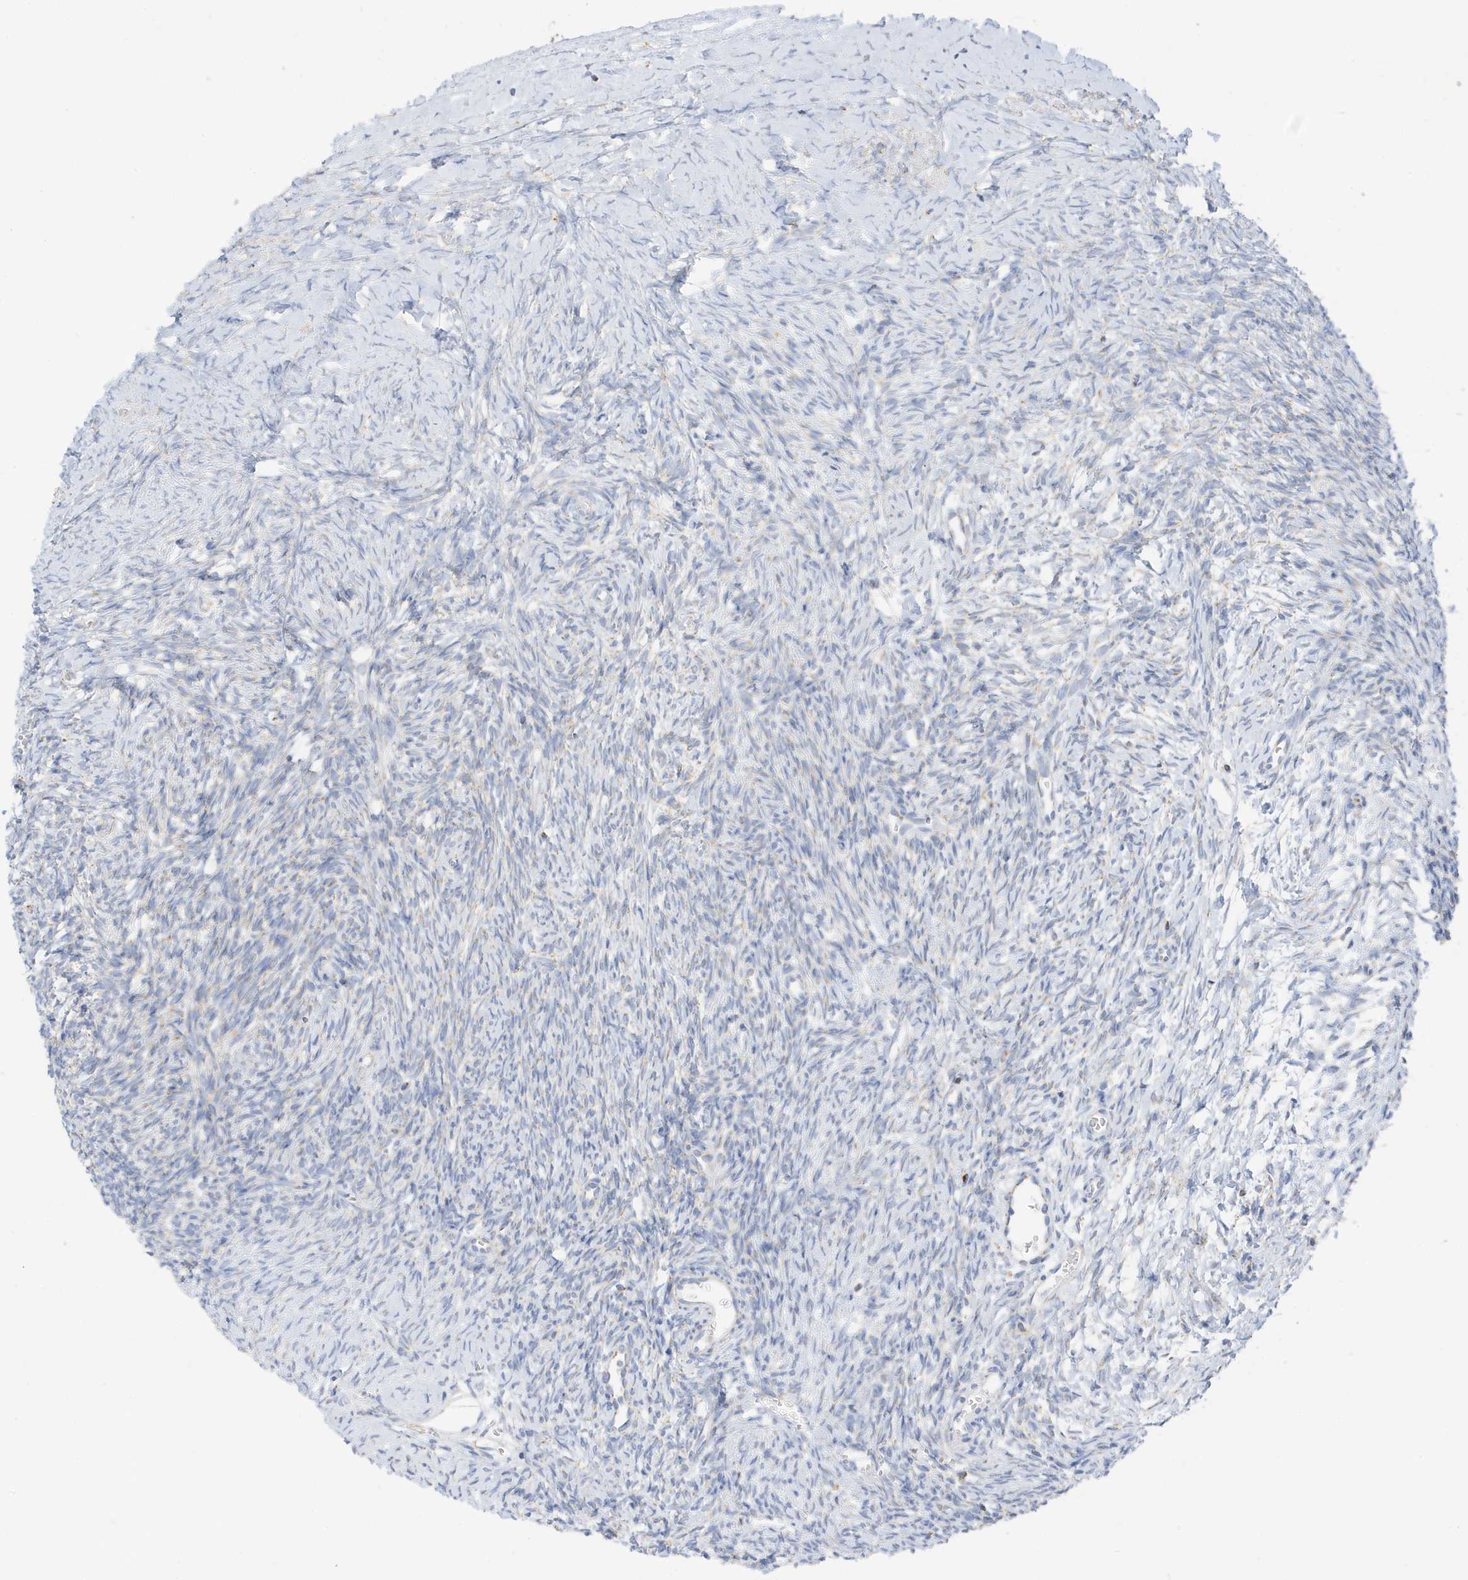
{"staining": {"intensity": "moderate", "quantity": "25%-75%", "location": "cytoplasmic/membranous"}, "tissue": "ovary", "cell_type": "Ovarian stroma cells", "image_type": "normal", "snomed": [{"axis": "morphology", "description": "Normal tissue, NOS"}, {"axis": "morphology", "description": "Developmental malformation"}, {"axis": "topography", "description": "Ovary"}], "caption": "Immunohistochemical staining of benign ovary demonstrates 25%-75% levels of moderate cytoplasmic/membranous protein positivity in approximately 25%-75% of ovarian stroma cells. (IHC, brightfield microscopy, high magnification).", "gene": "CAPN13", "patient": {"sex": "female", "age": 39}}